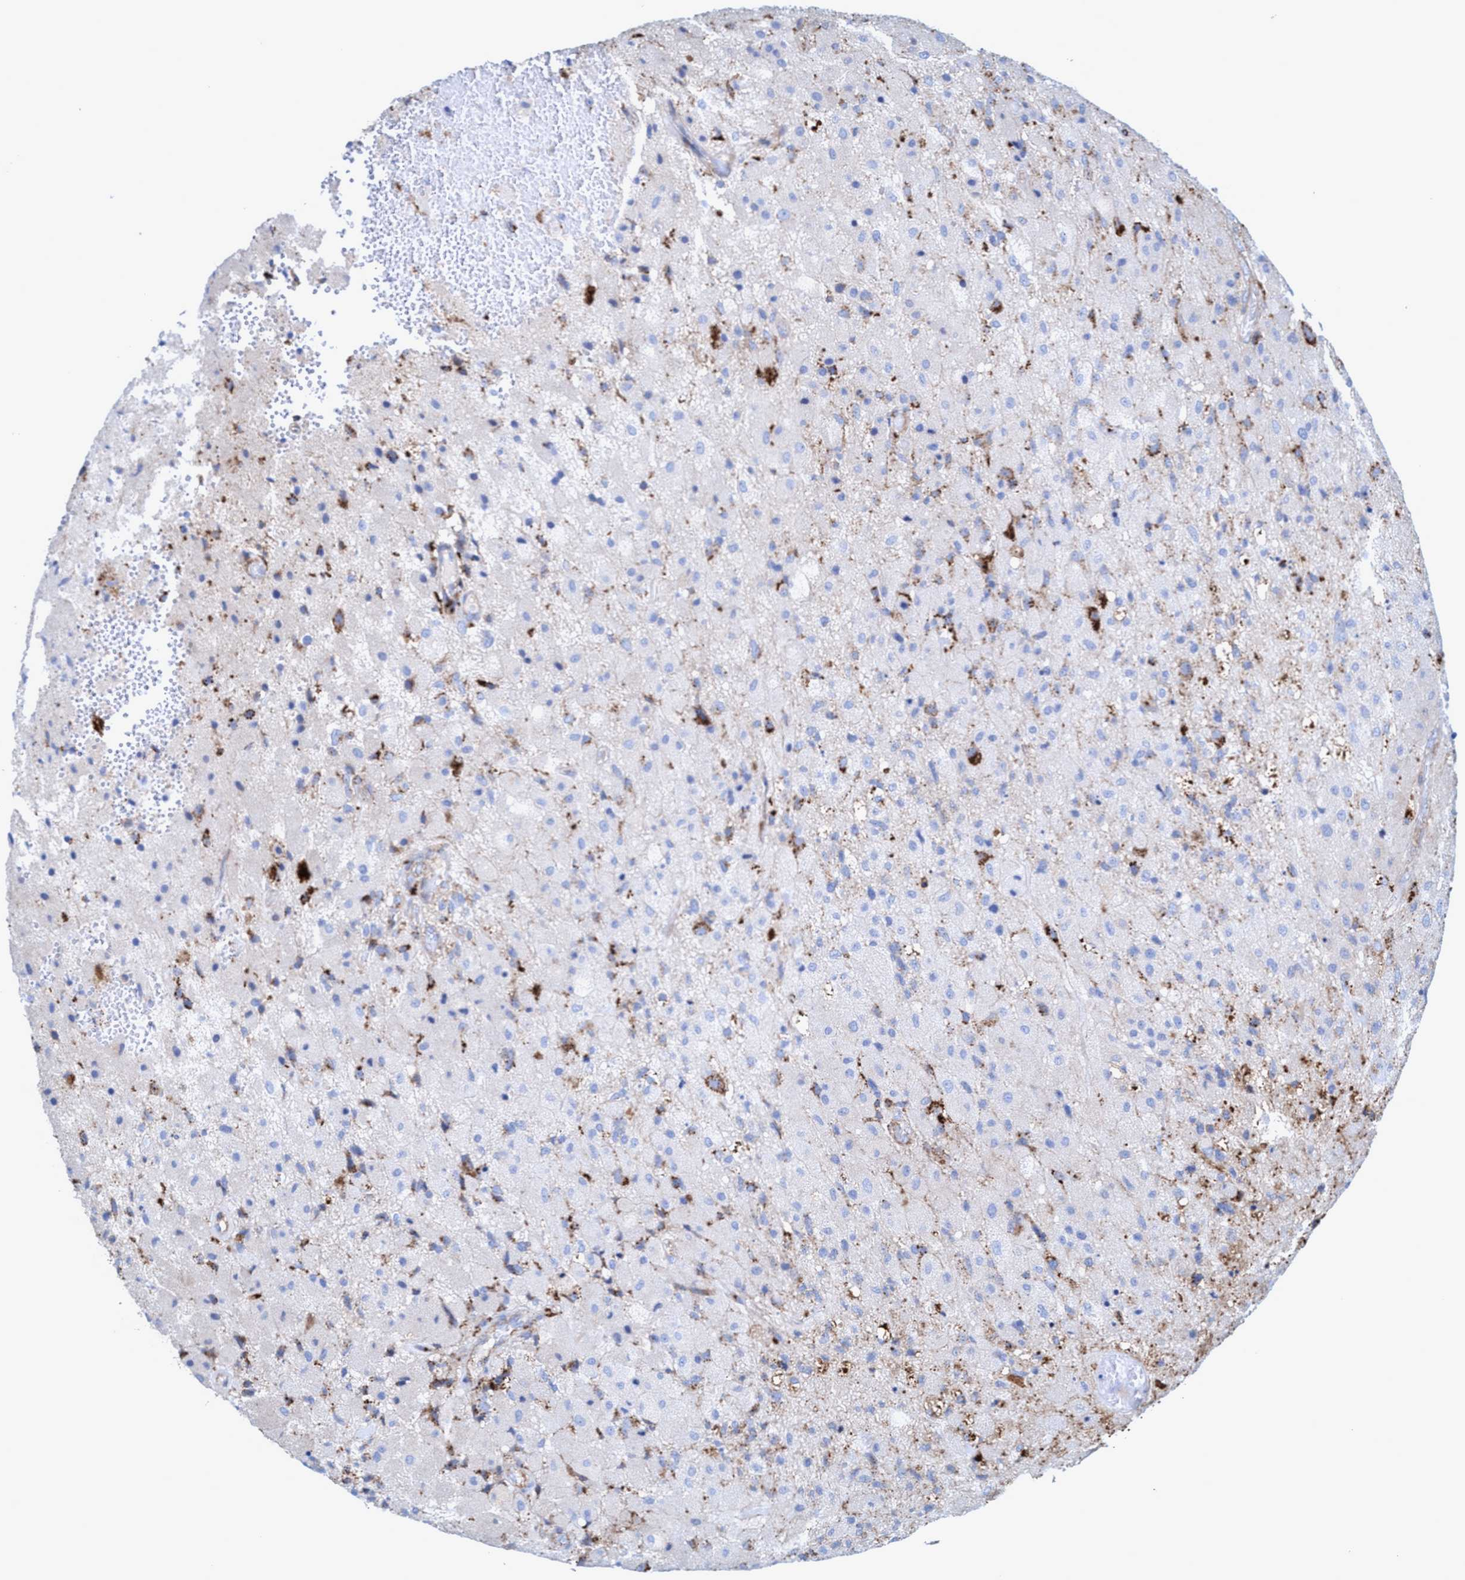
{"staining": {"intensity": "weak", "quantity": "<25%", "location": "cytoplasmic/membranous"}, "tissue": "glioma", "cell_type": "Tumor cells", "image_type": "cancer", "snomed": [{"axis": "morphology", "description": "Normal tissue, NOS"}, {"axis": "morphology", "description": "Glioma, malignant, High grade"}, {"axis": "topography", "description": "Cerebral cortex"}], "caption": "Tumor cells show no significant protein expression in glioma.", "gene": "TRIM65", "patient": {"sex": "male", "age": 77}}